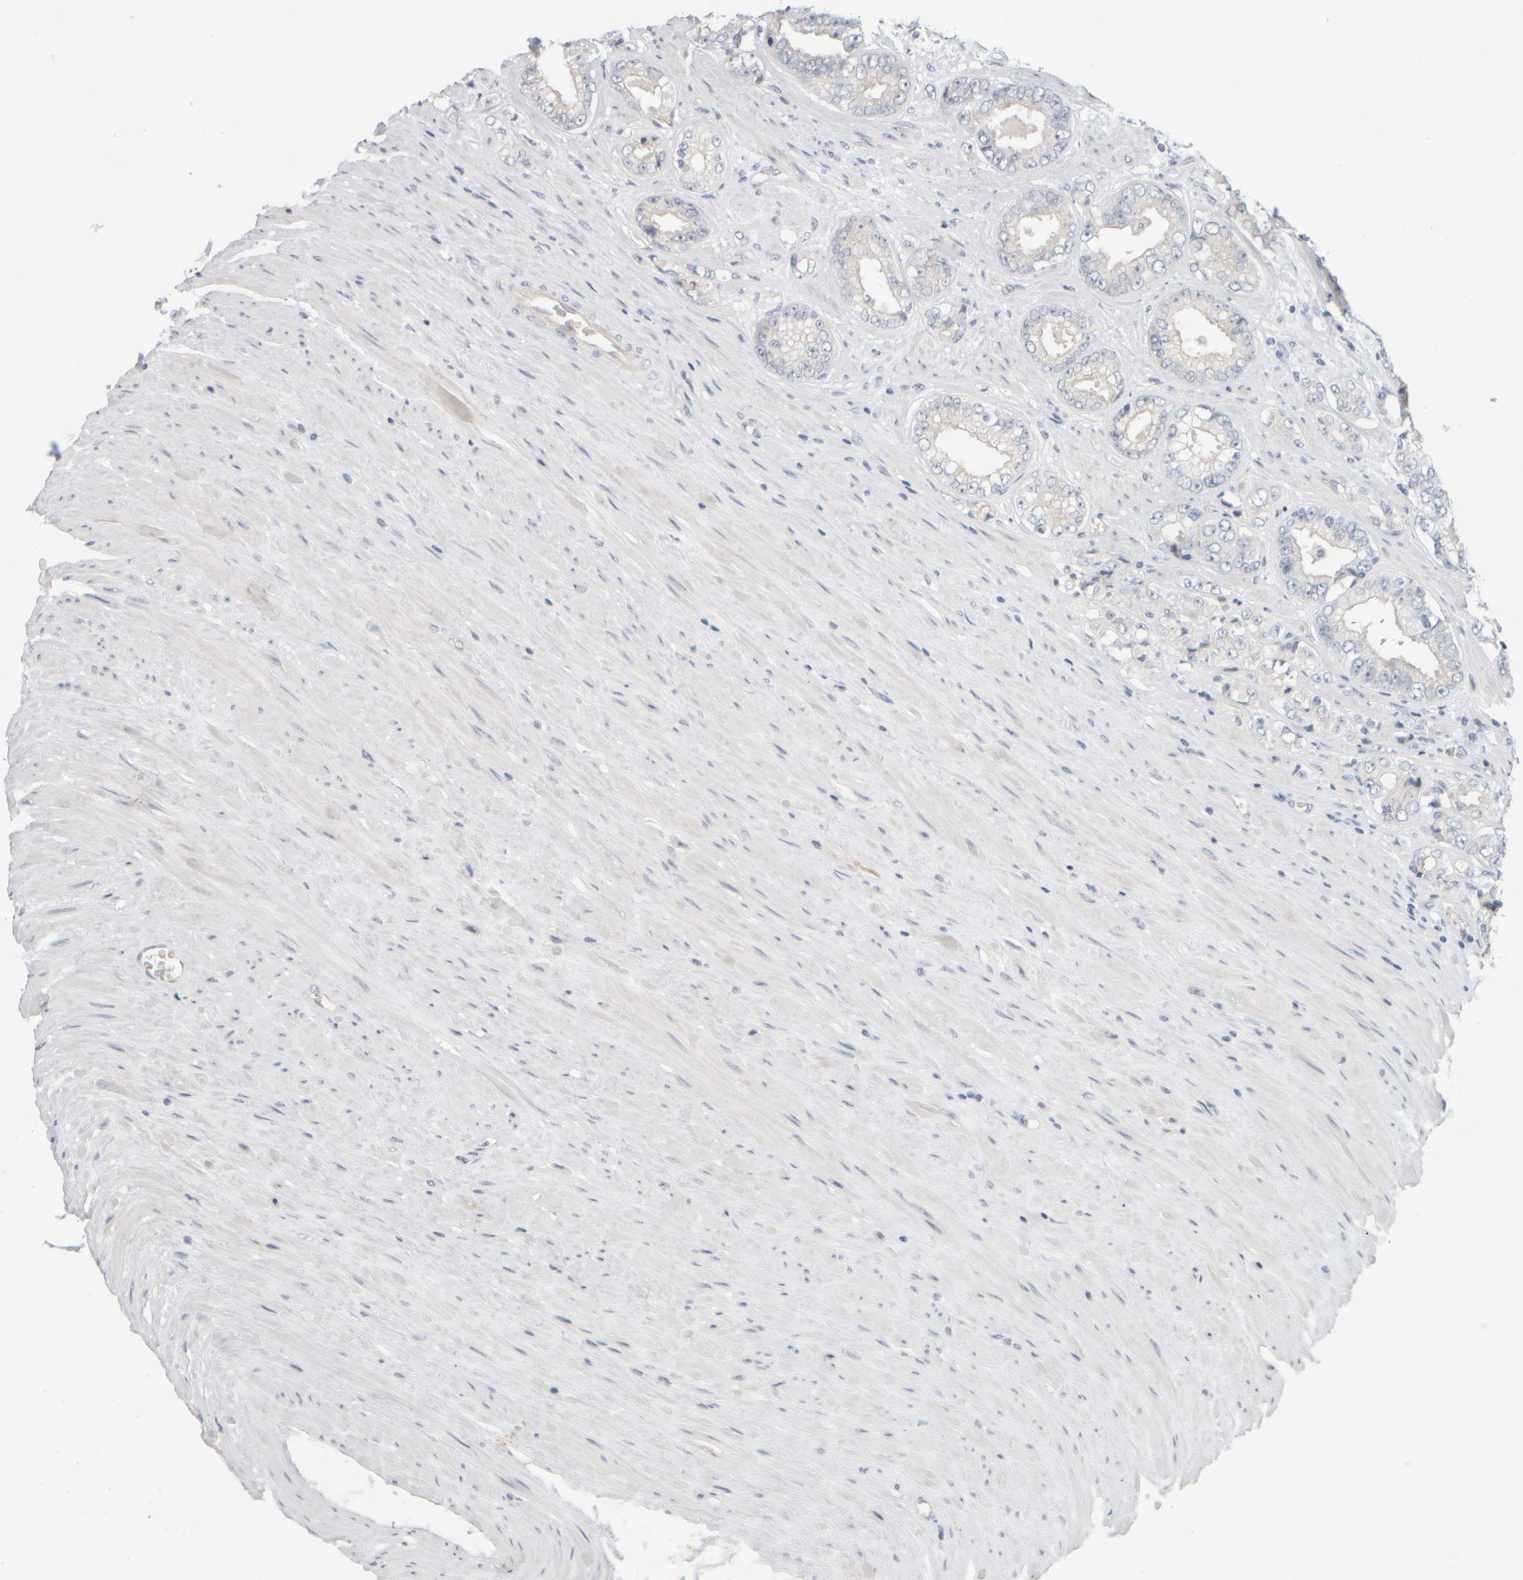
{"staining": {"intensity": "negative", "quantity": "none", "location": "none"}, "tissue": "prostate cancer", "cell_type": "Tumor cells", "image_type": "cancer", "snomed": [{"axis": "morphology", "description": "Adenocarcinoma, High grade"}, {"axis": "topography", "description": "Prostate"}], "caption": "IHC histopathology image of neoplastic tissue: human prostate high-grade adenocarcinoma stained with DAB reveals no significant protein expression in tumor cells.", "gene": "GOPC", "patient": {"sex": "male", "age": 61}}